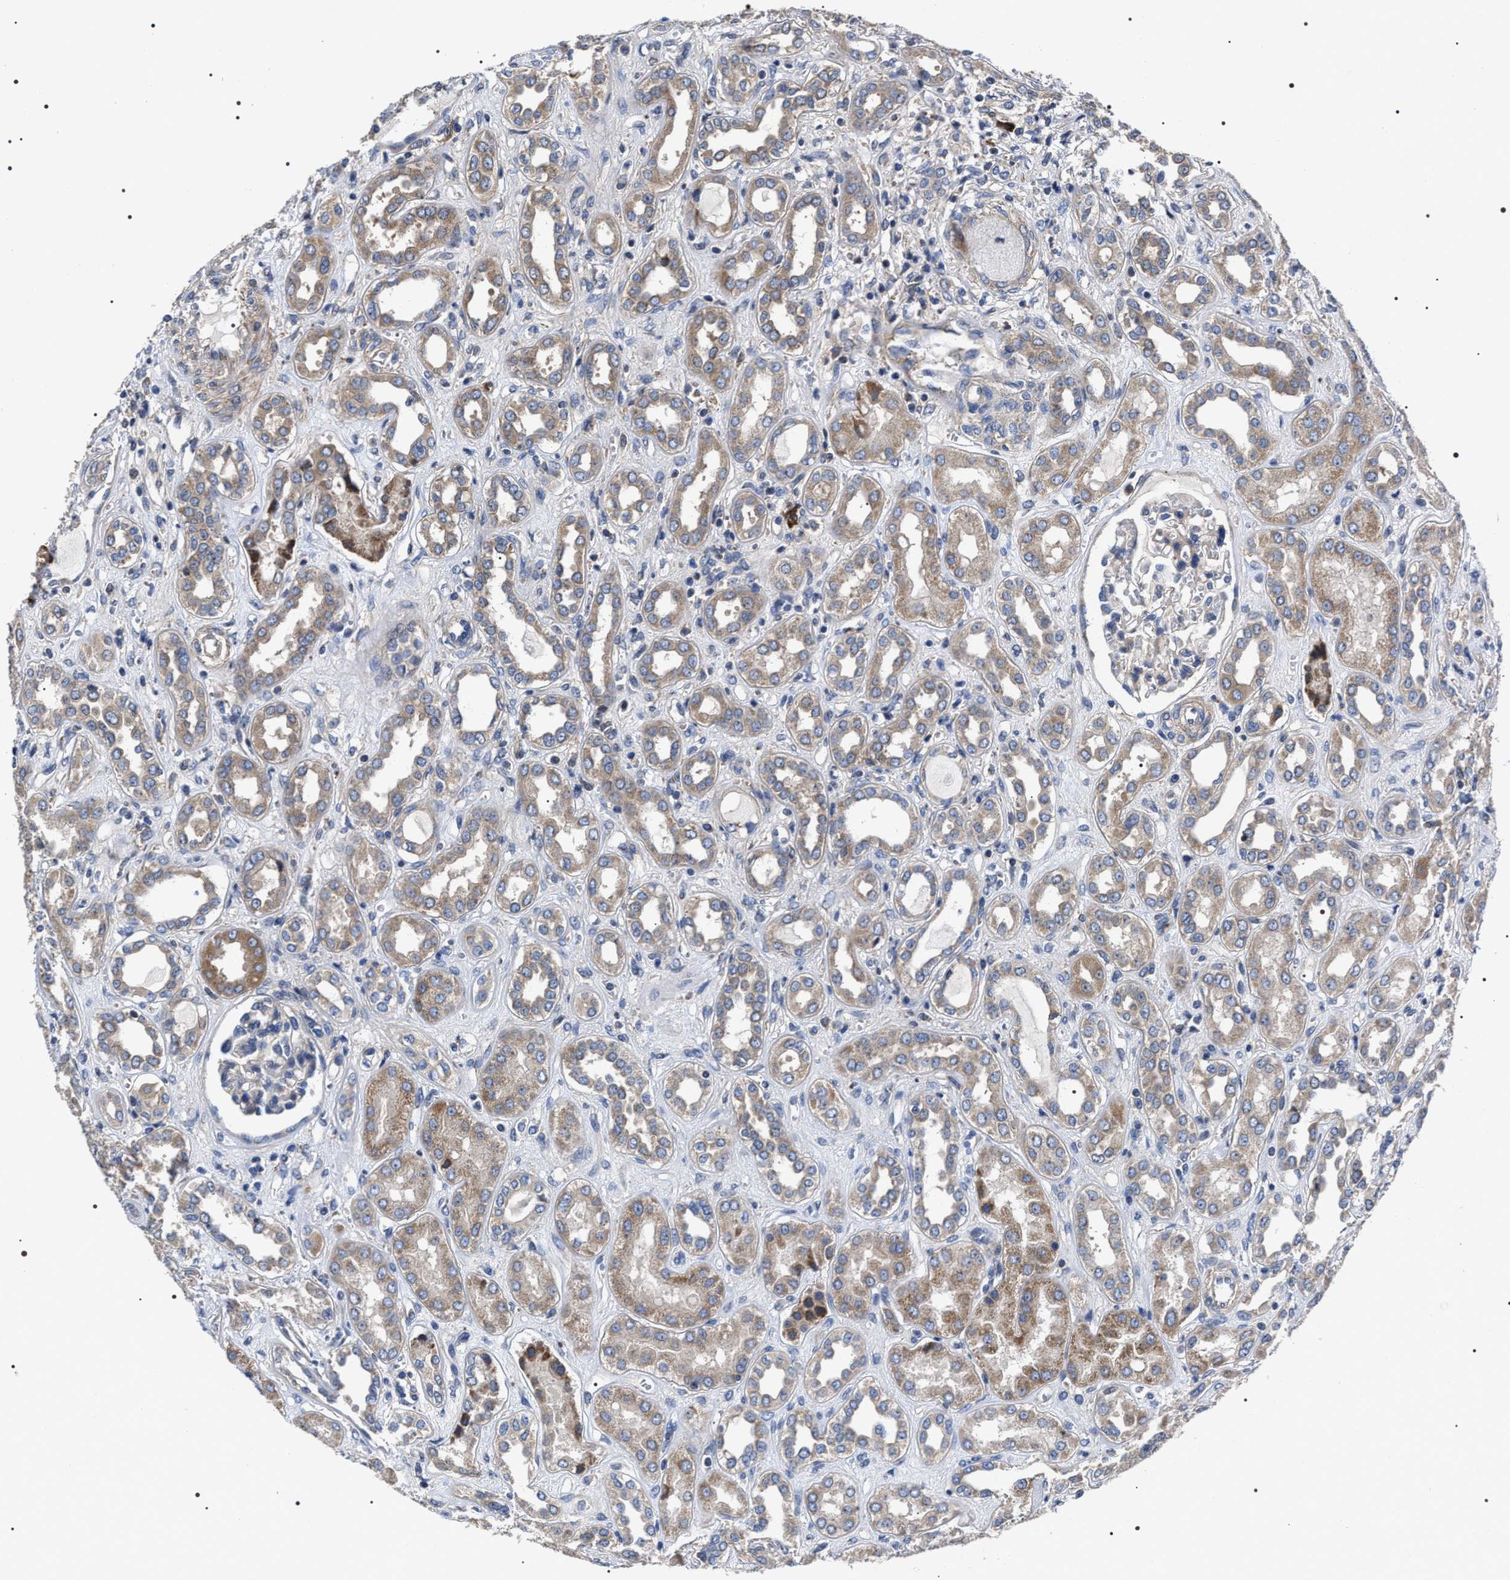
{"staining": {"intensity": "weak", "quantity": "<25%", "location": "cytoplasmic/membranous"}, "tissue": "kidney", "cell_type": "Cells in glomeruli", "image_type": "normal", "snomed": [{"axis": "morphology", "description": "Normal tissue, NOS"}, {"axis": "topography", "description": "Kidney"}], "caption": "Immunohistochemistry (IHC) micrograph of unremarkable kidney: kidney stained with DAB (3,3'-diaminobenzidine) exhibits no significant protein expression in cells in glomeruli.", "gene": "MIS18A", "patient": {"sex": "male", "age": 59}}